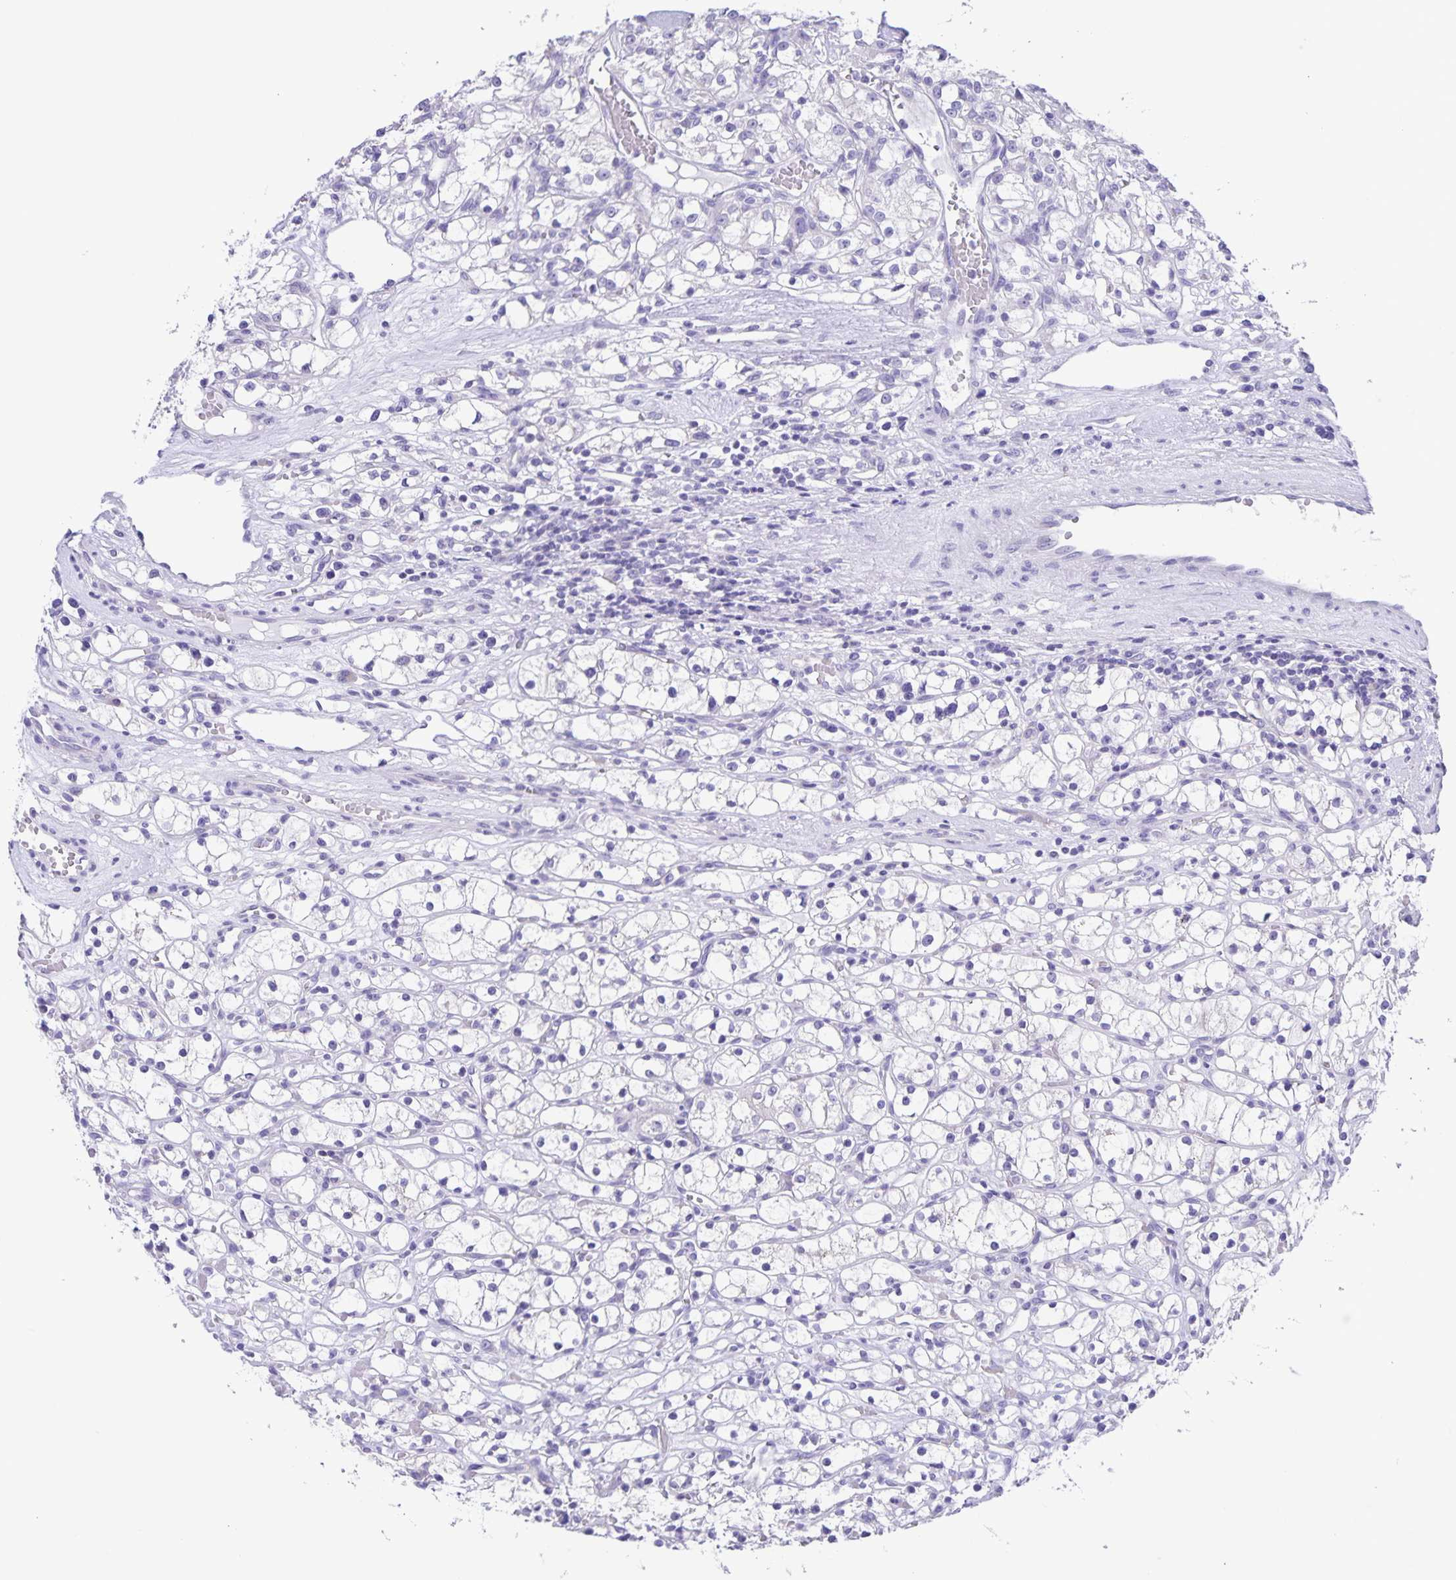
{"staining": {"intensity": "negative", "quantity": "none", "location": "none"}, "tissue": "renal cancer", "cell_type": "Tumor cells", "image_type": "cancer", "snomed": [{"axis": "morphology", "description": "Adenocarcinoma, NOS"}, {"axis": "topography", "description": "Kidney"}], "caption": "This micrograph is of renal cancer stained with immunohistochemistry to label a protein in brown with the nuclei are counter-stained blue. There is no positivity in tumor cells. The staining is performed using DAB (3,3'-diaminobenzidine) brown chromogen with nuclei counter-stained in using hematoxylin.", "gene": "CAPSL", "patient": {"sex": "female", "age": 59}}